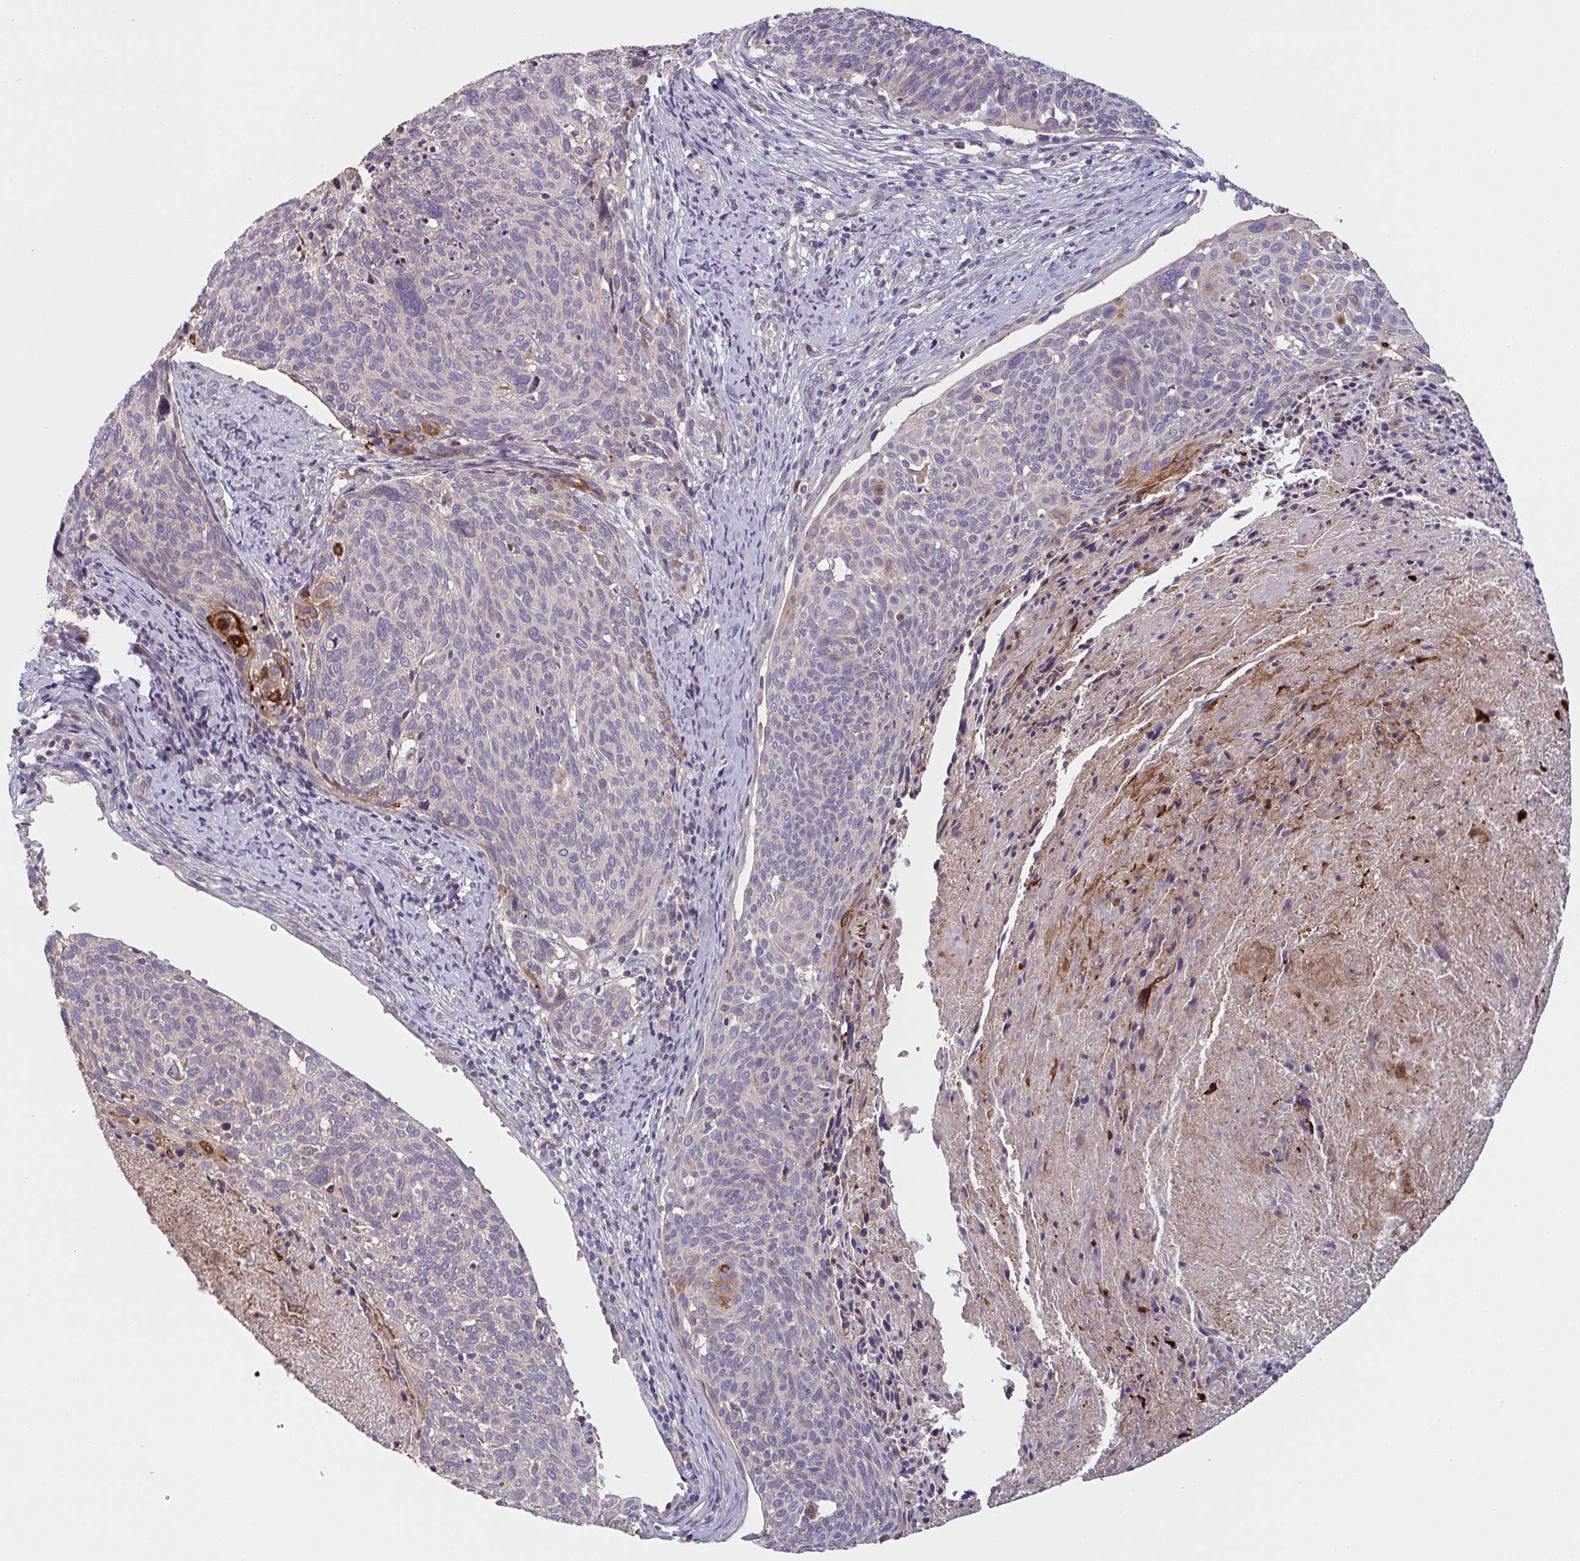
{"staining": {"intensity": "moderate", "quantity": "<25%", "location": "cytoplasmic/membranous"}, "tissue": "cervical cancer", "cell_type": "Tumor cells", "image_type": "cancer", "snomed": [{"axis": "morphology", "description": "Squamous cell carcinoma, NOS"}, {"axis": "topography", "description": "Cervix"}], "caption": "Protein staining displays moderate cytoplasmic/membranous positivity in approximately <25% of tumor cells in cervical cancer (squamous cell carcinoma).", "gene": "MRPS2", "patient": {"sex": "female", "age": 49}}